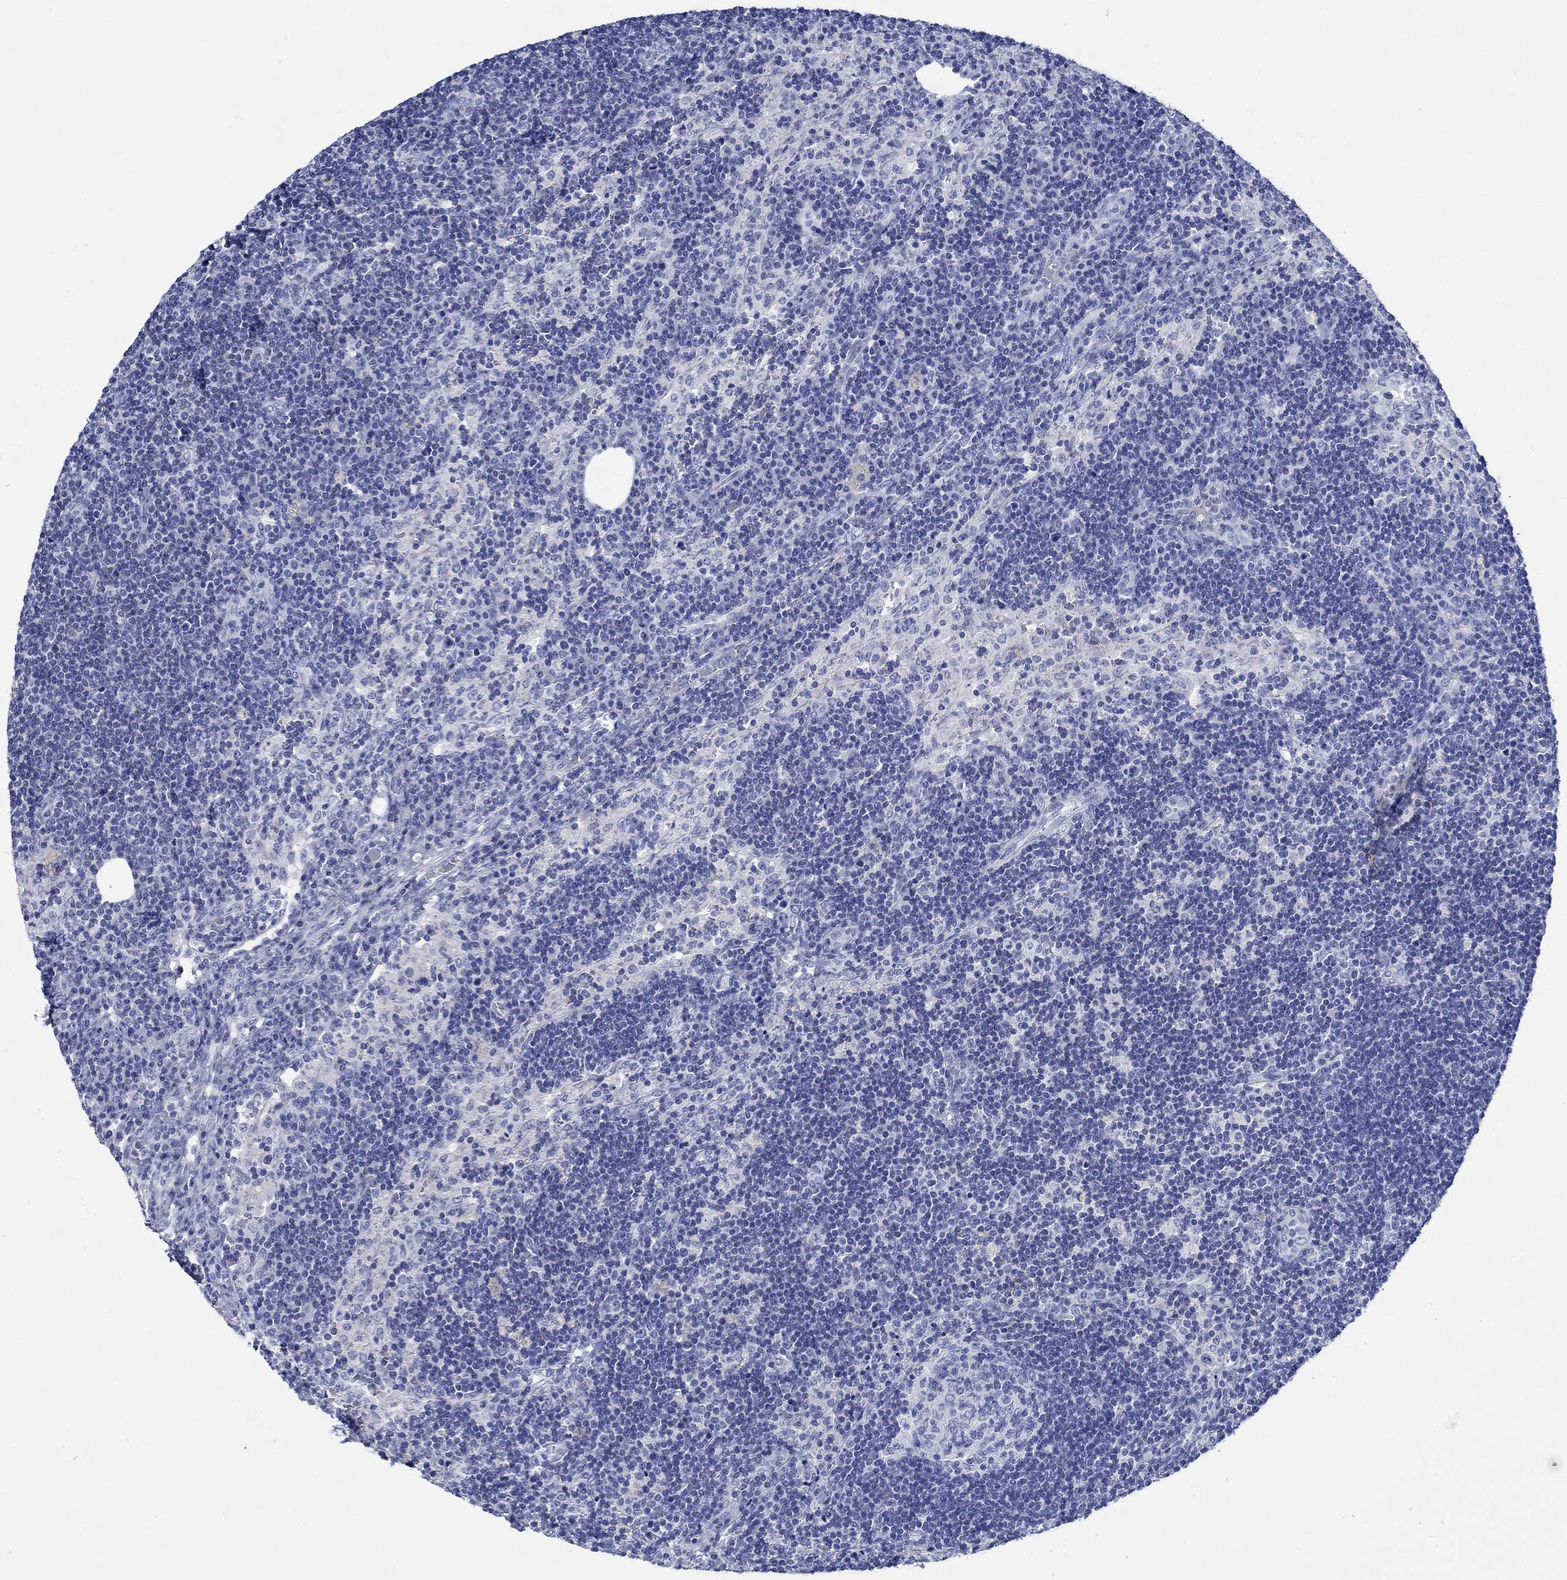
{"staining": {"intensity": "negative", "quantity": "none", "location": "none"}, "tissue": "lymph node", "cell_type": "Germinal center cells", "image_type": "normal", "snomed": [{"axis": "morphology", "description": "Normal tissue, NOS"}, {"axis": "topography", "description": "Lymph node"}], "caption": "Immunohistochemistry of normal human lymph node reveals no expression in germinal center cells.", "gene": "FBXO2", "patient": {"sex": "male", "age": 63}}